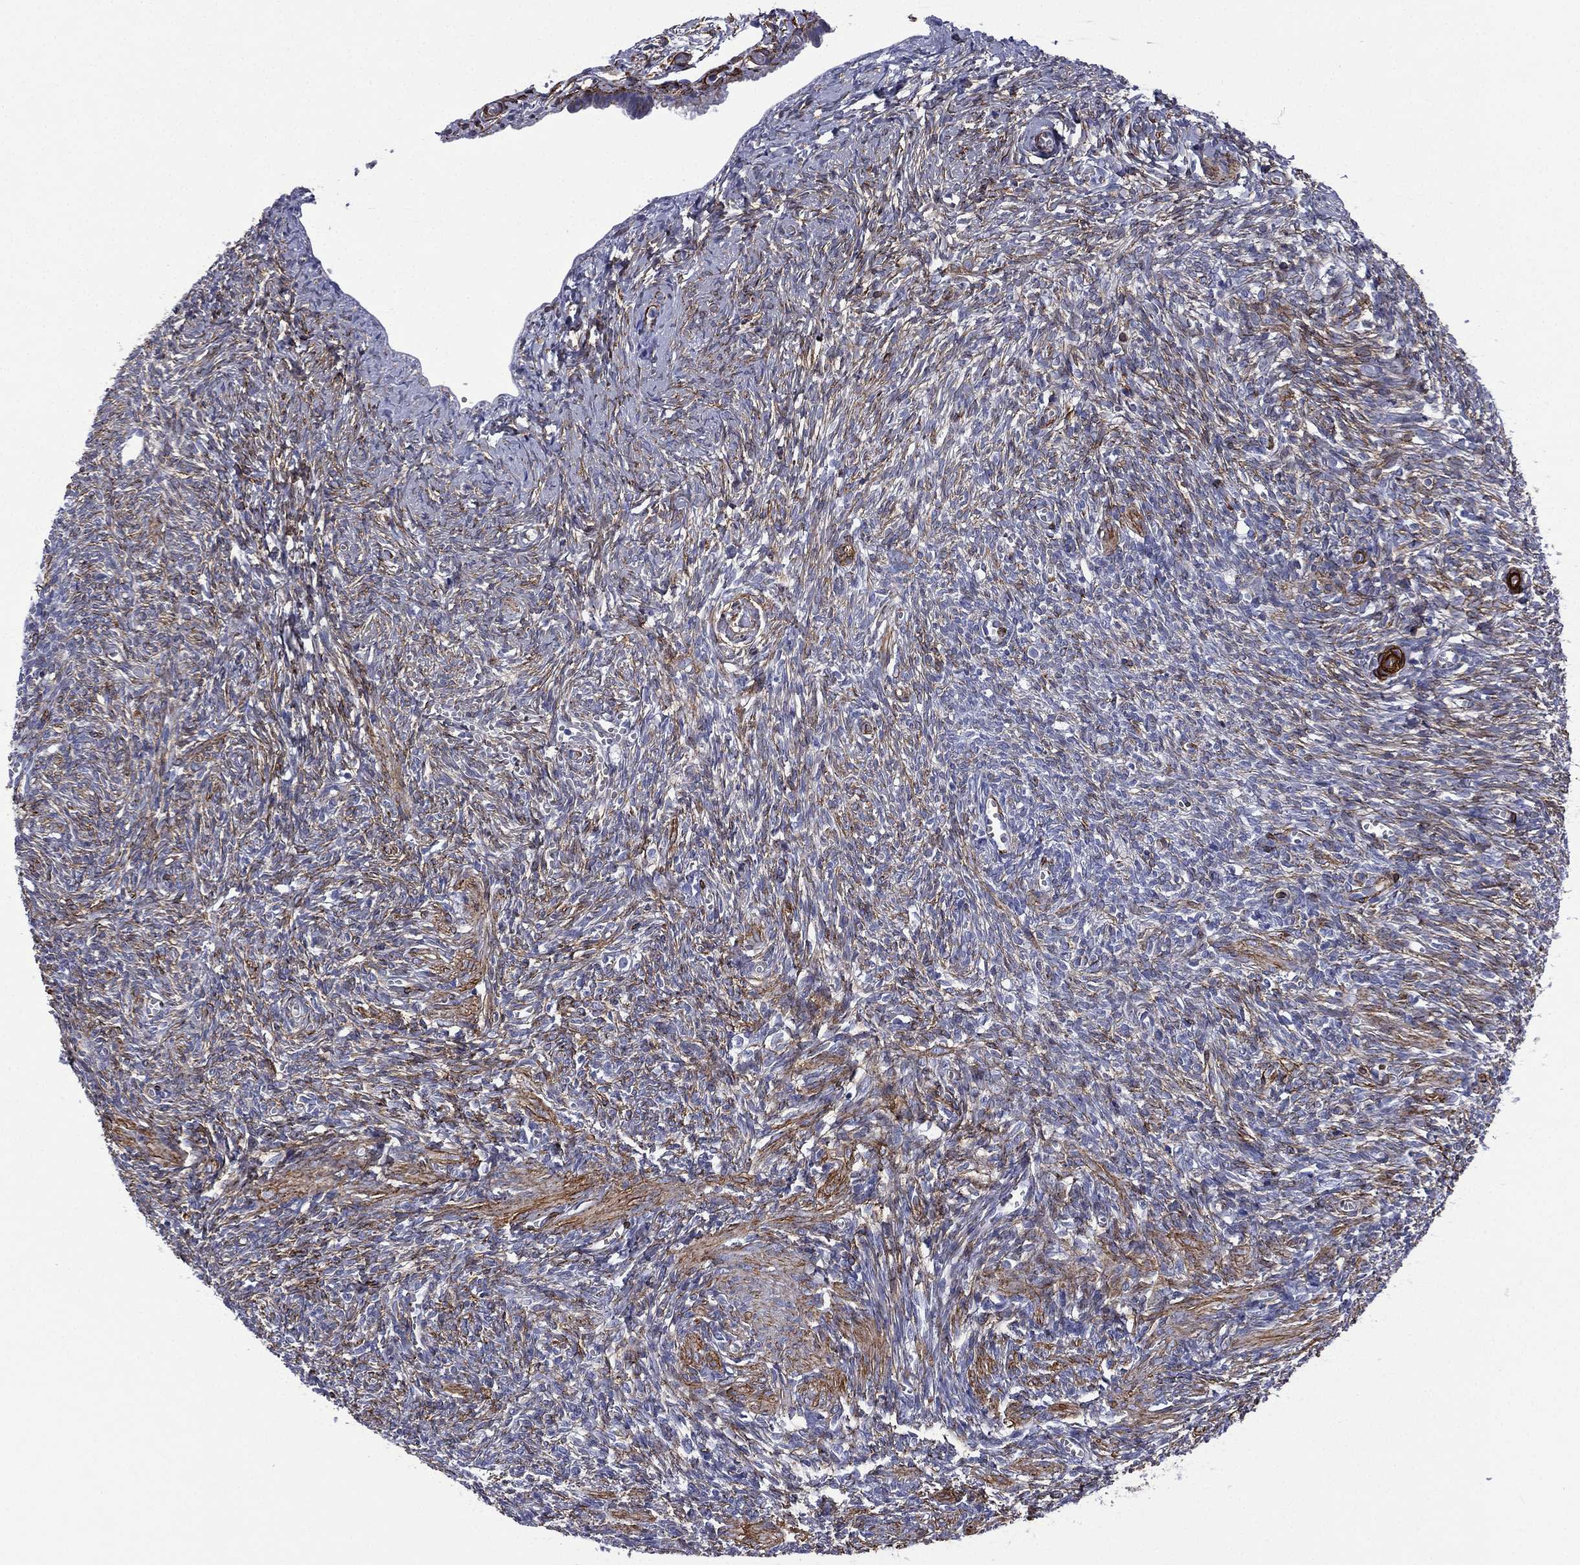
{"staining": {"intensity": "negative", "quantity": "none", "location": "none"}, "tissue": "ovary", "cell_type": "Follicle cells", "image_type": "normal", "snomed": [{"axis": "morphology", "description": "Normal tissue, NOS"}, {"axis": "topography", "description": "Ovary"}], "caption": "This is a micrograph of immunohistochemistry (IHC) staining of benign ovary, which shows no expression in follicle cells. (Stains: DAB (3,3'-diaminobenzidine) immunohistochemistry (IHC) with hematoxylin counter stain, Microscopy: brightfield microscopy at high magnification).", "gene": "CAVIN3", "patient": {"sex": "female", "age": 43}}